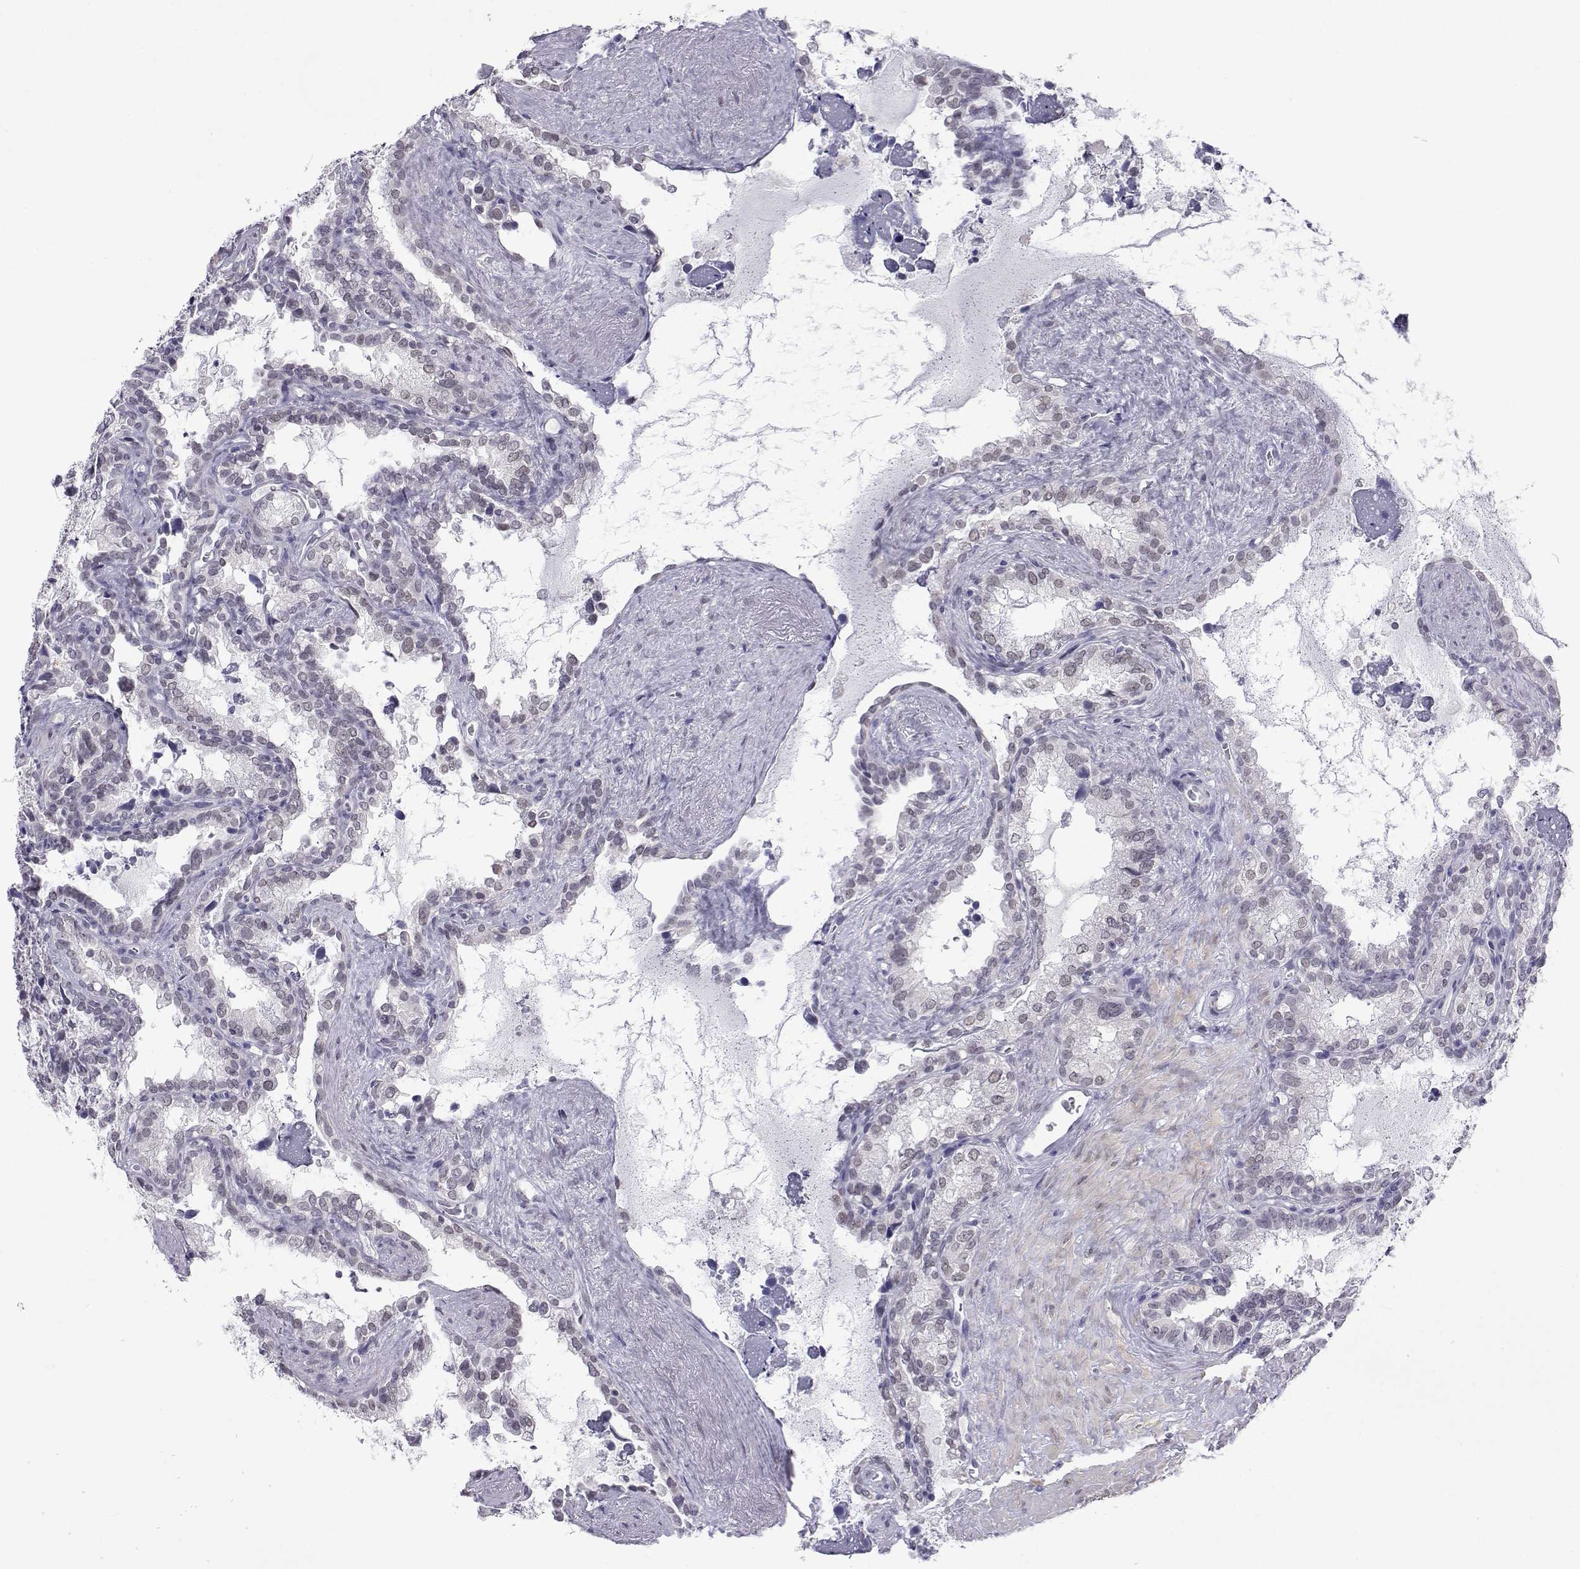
{"staining": {"intensity": "negative", "quantity": "none", "location": "none"}, "tissue": "seminal vesicle", "cell_type": "Glandular cells", "image_type": "normal", "snomed": [{"axis": "morphology", "description": "Normal tissue, NOS"}, {"axis": "topography", "description": "Seminal veicle"}], "caption": "IHC image of normal human seminal vesicle stained for a protein (brown), which shows no expression in glandular cells.", "gene": "MED26", "patient": {"sex": "male", "age": 71}}